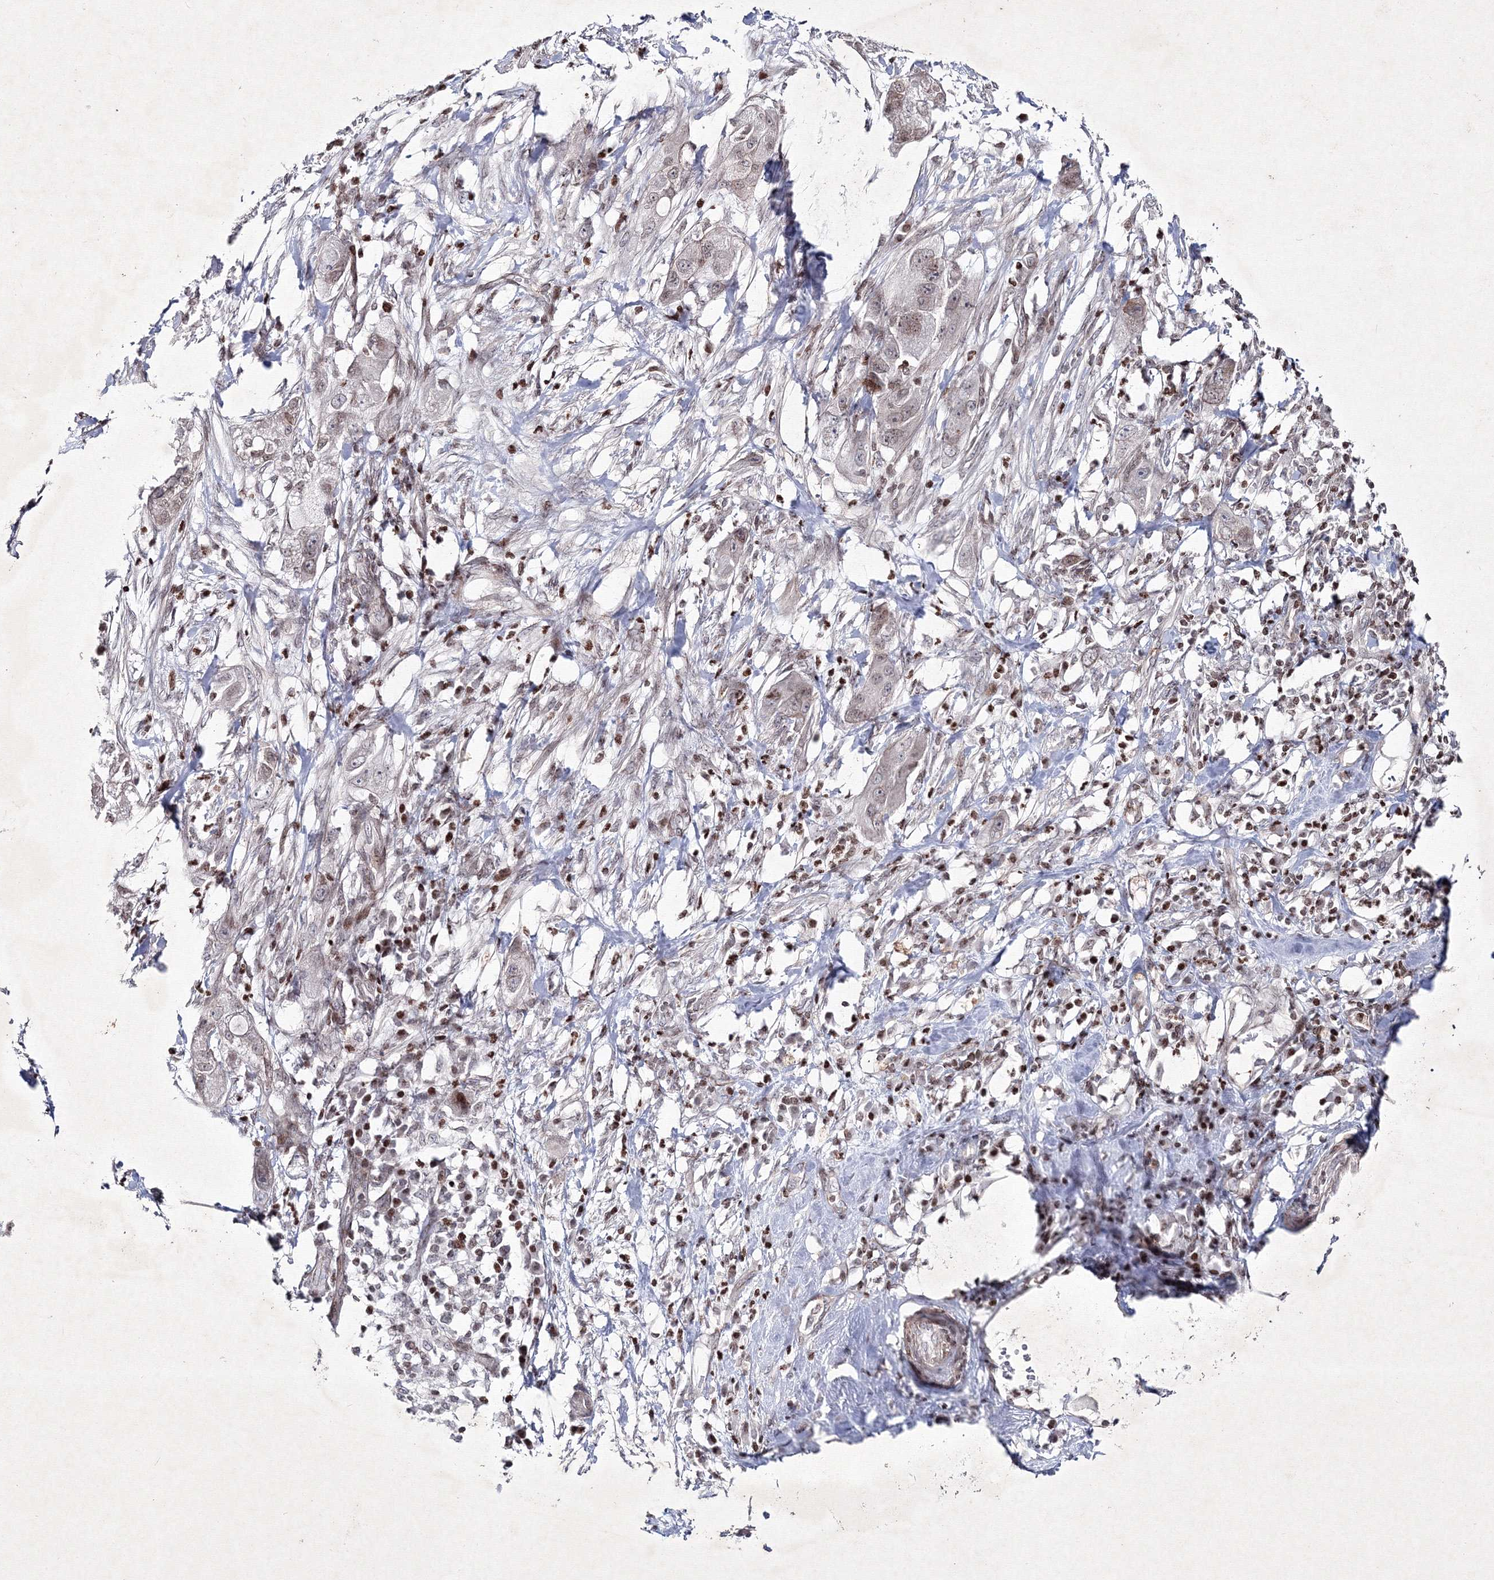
{"staining": {"intensity": "negative", "quantity": "none", "location": "none"}, "tissue": "pancreatic cancer", "cell_type": "Tumor cells", "image_type": "cancer", "snomed": [{"axis": "morphology", "description": "Adenocarcinoma, NOS"}, {"axis": "topography", "description": "Pancreas"}], "caption": "The image demonstrates no significant positivity in tumor cells of adenocarcinoma (pancreatic). Brightfield microscopy of IHC stained with DAB (brown) and hematoxylin (blue), captured at high magnification.", "gene": "SMIM29", "patient": {"sex": "female", "age": 78}}